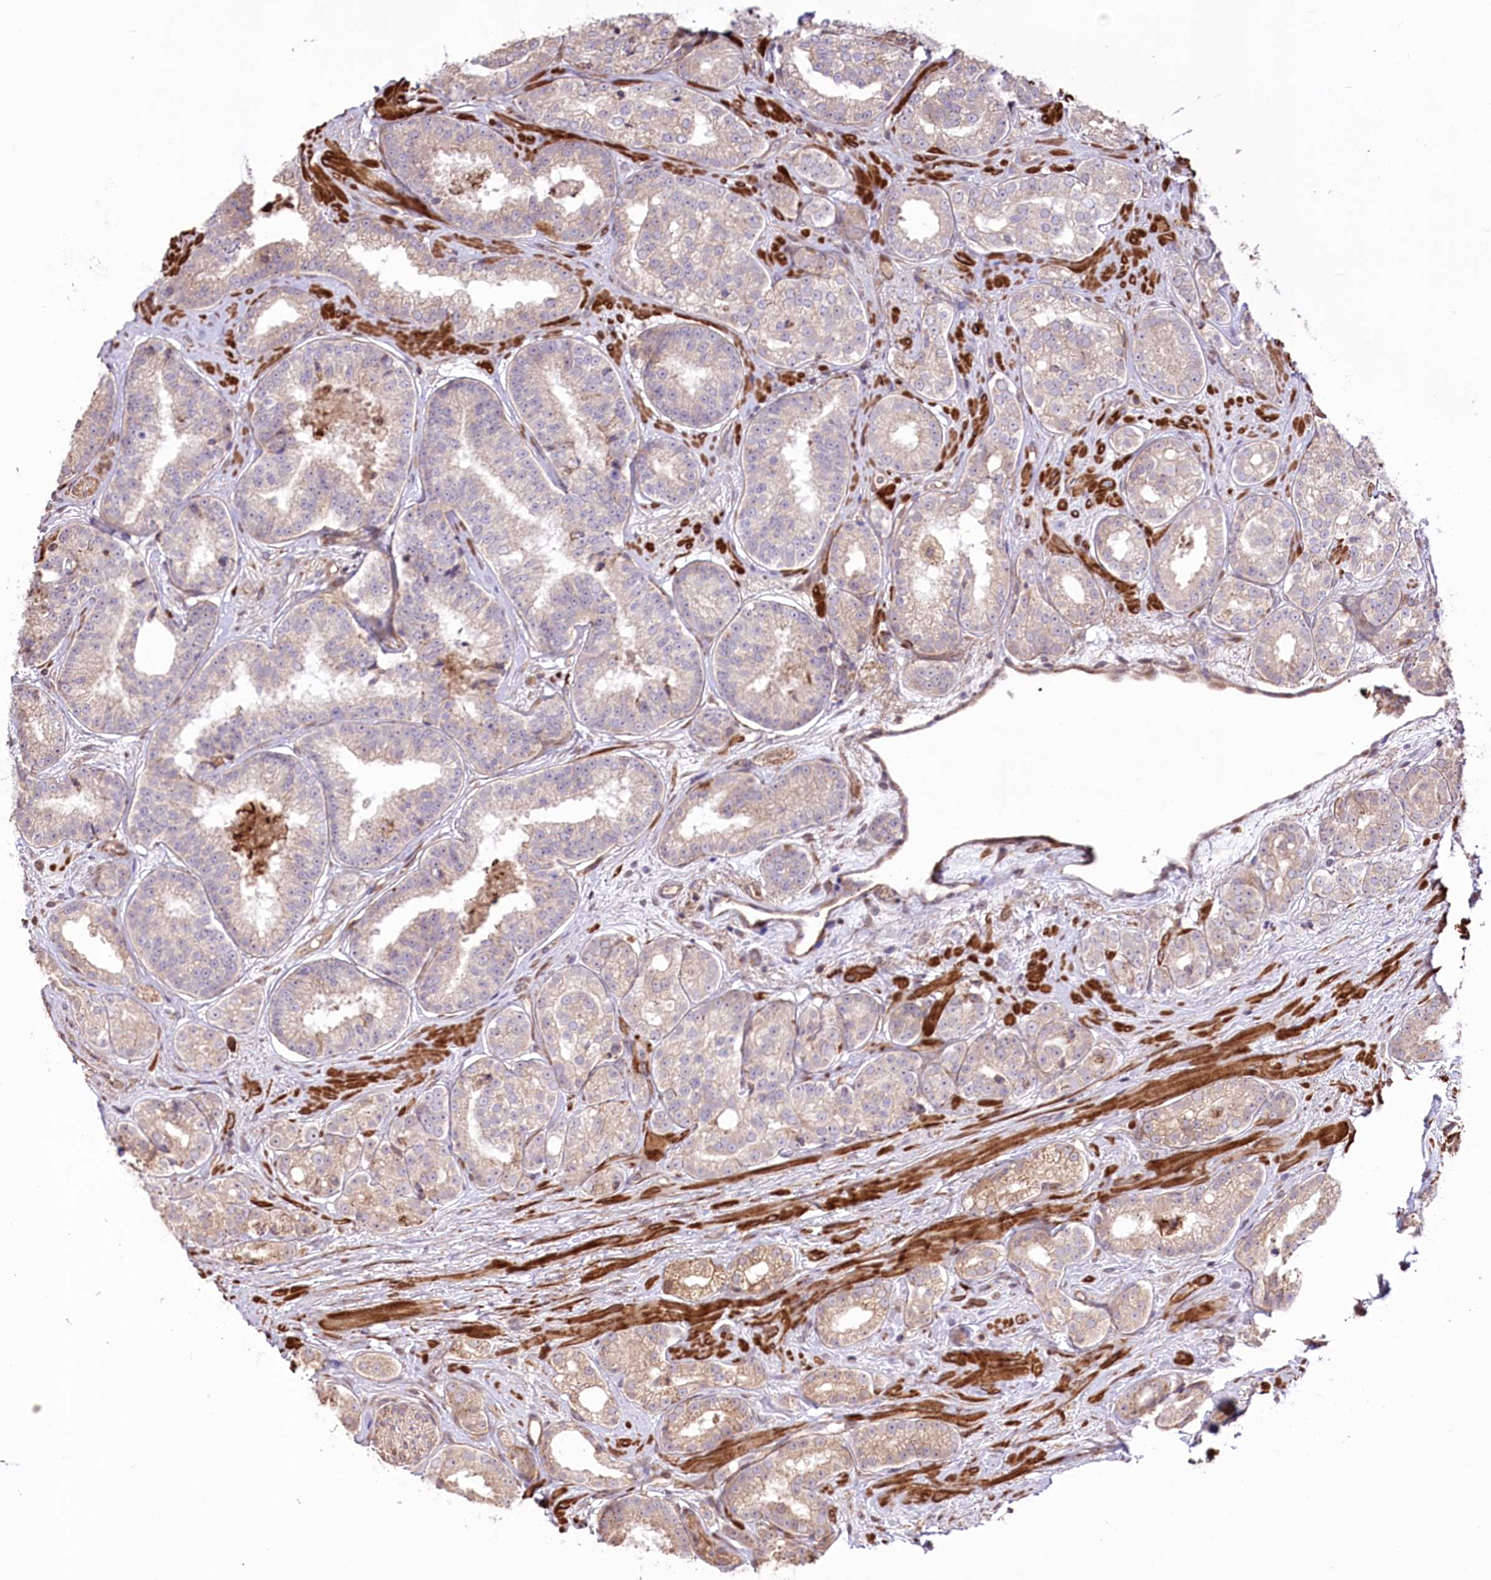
{"staining": {"intensity": "weak", "quantity": "25%-75%", "location": "cytoplasmic/membranous"}, "tissue": "prostate cancer", "cell_type": "Tumor cells", "image_type": "cancer", "snomed": [{"axis": "morphology", "description": "Normal tissue, NOS"}, {"axis": "morphology", "description": "Adenocarcinoma, High grade"}, {"axis": "topography", "description": "Prostate"}], "caption": "Prostate adenocarcinoma (high-grade) tissue displays weak cytoplasmic/membranous staining in approximately 25%-75% of tumor cells, visualized by immunohistochemistry. The protein of interest is shown in brown color, while the nuclei are stained blue.", "gene": "RNF24", "patient": {"sex": "male", "age": 83}}